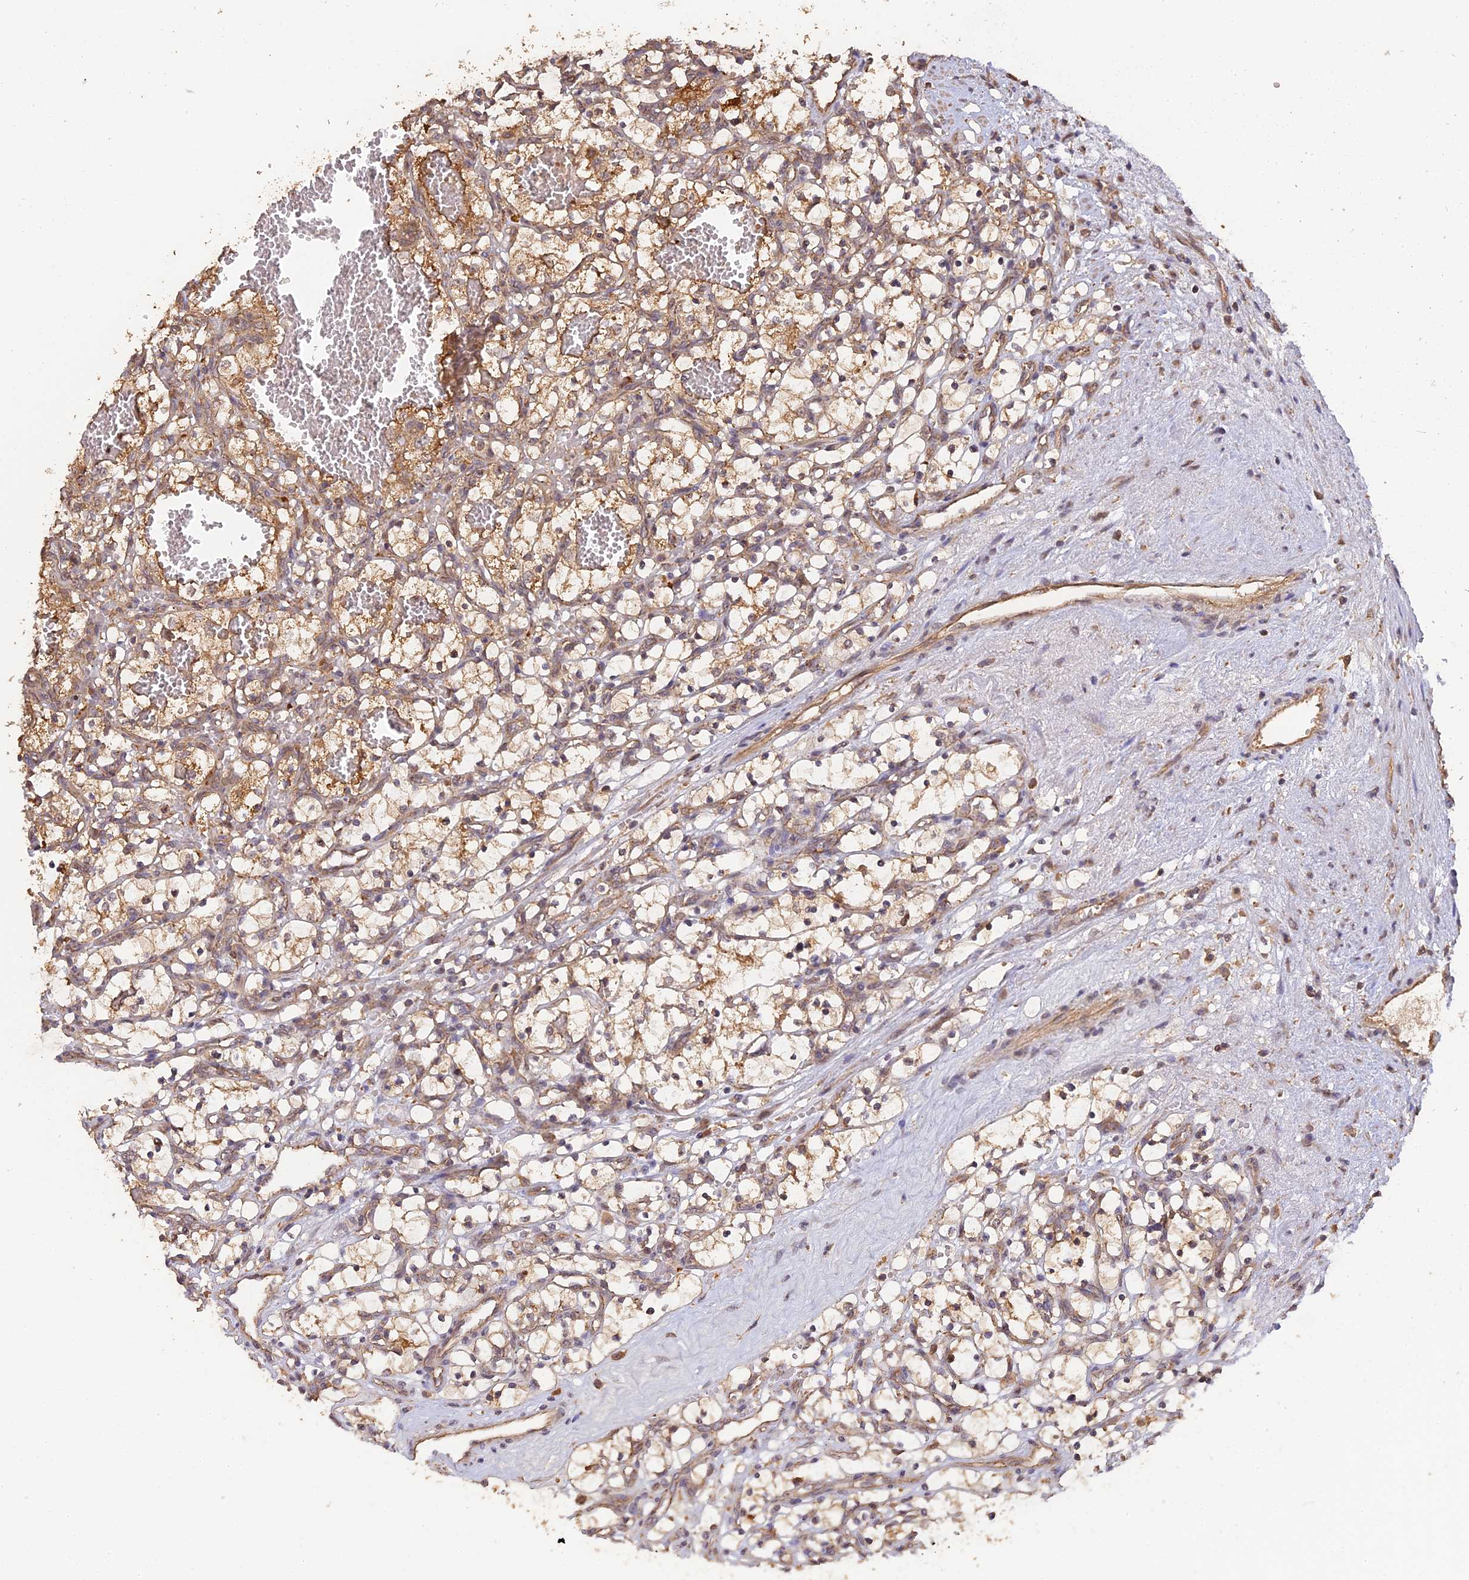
{"staining": {"intensity": "moderate", "quantity": "<25%", "location": "cytoplasmic/membranous"}, "tissue": "renal cancer", "cell_type": "Tumor cells", "image_type": "cancer", "snomed": [{"axis": "morphology", "description": "Adenocarcinoma, NOS"}, {"axis": "topography", "description": "Kidney"}], "caption": "Immunohistochemical staining of human renal cancer (adenocarcinoma) demonstrates low levels of moderate cytoplasmic/membranous positivity in about <25% of tumor cells.", "gene": "ARHGAP40", "patient": {"sex": "female", "age": 69}}